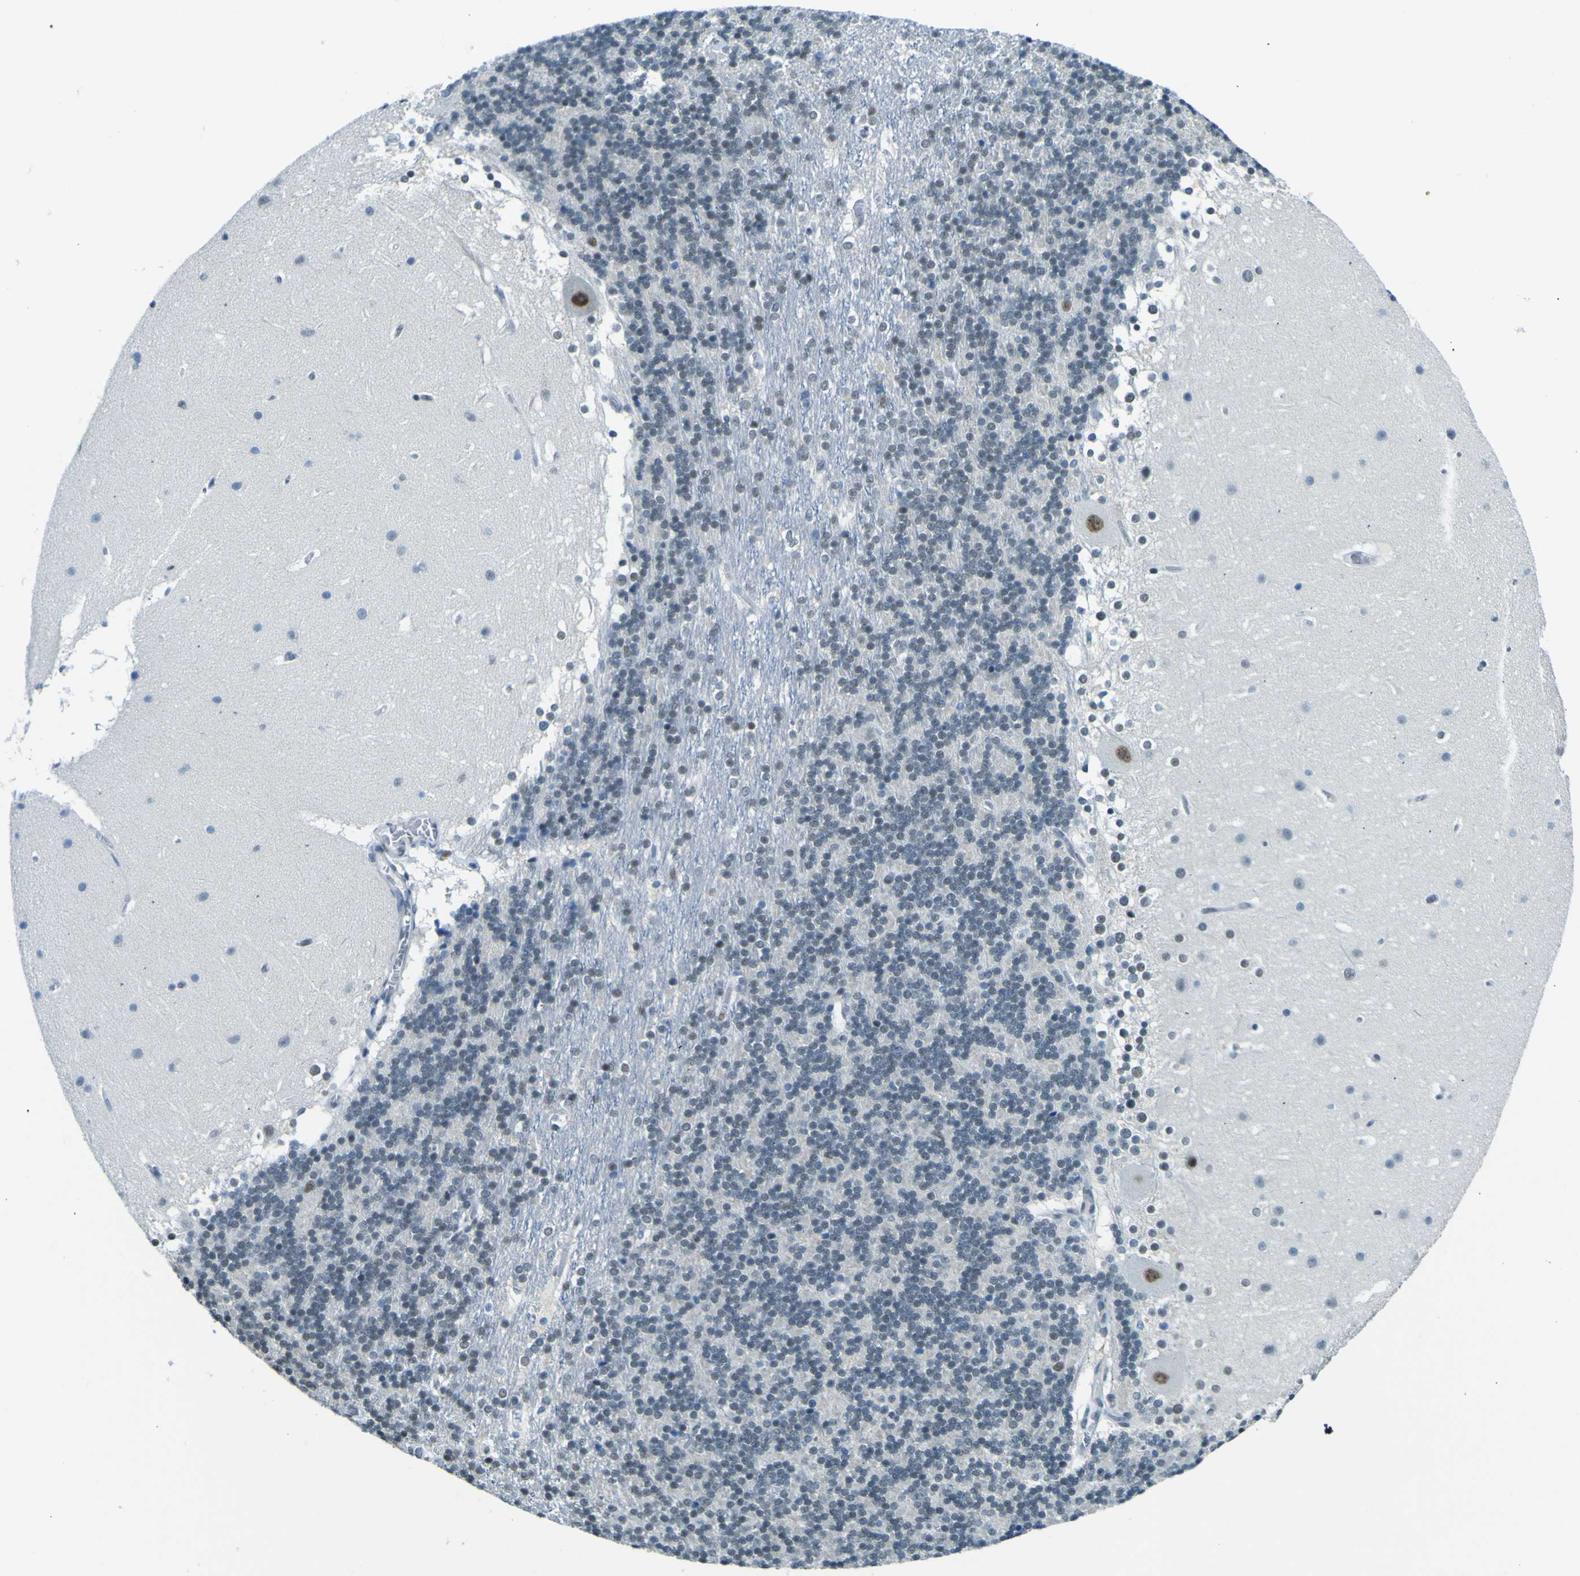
{"staining": {"intensity": "weak", "quantity": "<25%", "location": "nuclear"}, "tissue": "cerebellum", "cell_type": "Cells in granular layer", "image_type": "normal", "snomed": [{"axis": "morphology", "description": "Normal tissue, NOS"}, {"axis": "topography", "description": "Cerebellum"}], "caption": "Image shows no significant protein expression in cells in granular layer of unremarkable cerebellum.", "gene": "CEBPG", "patient": {"sex": "female", "age": 19}}